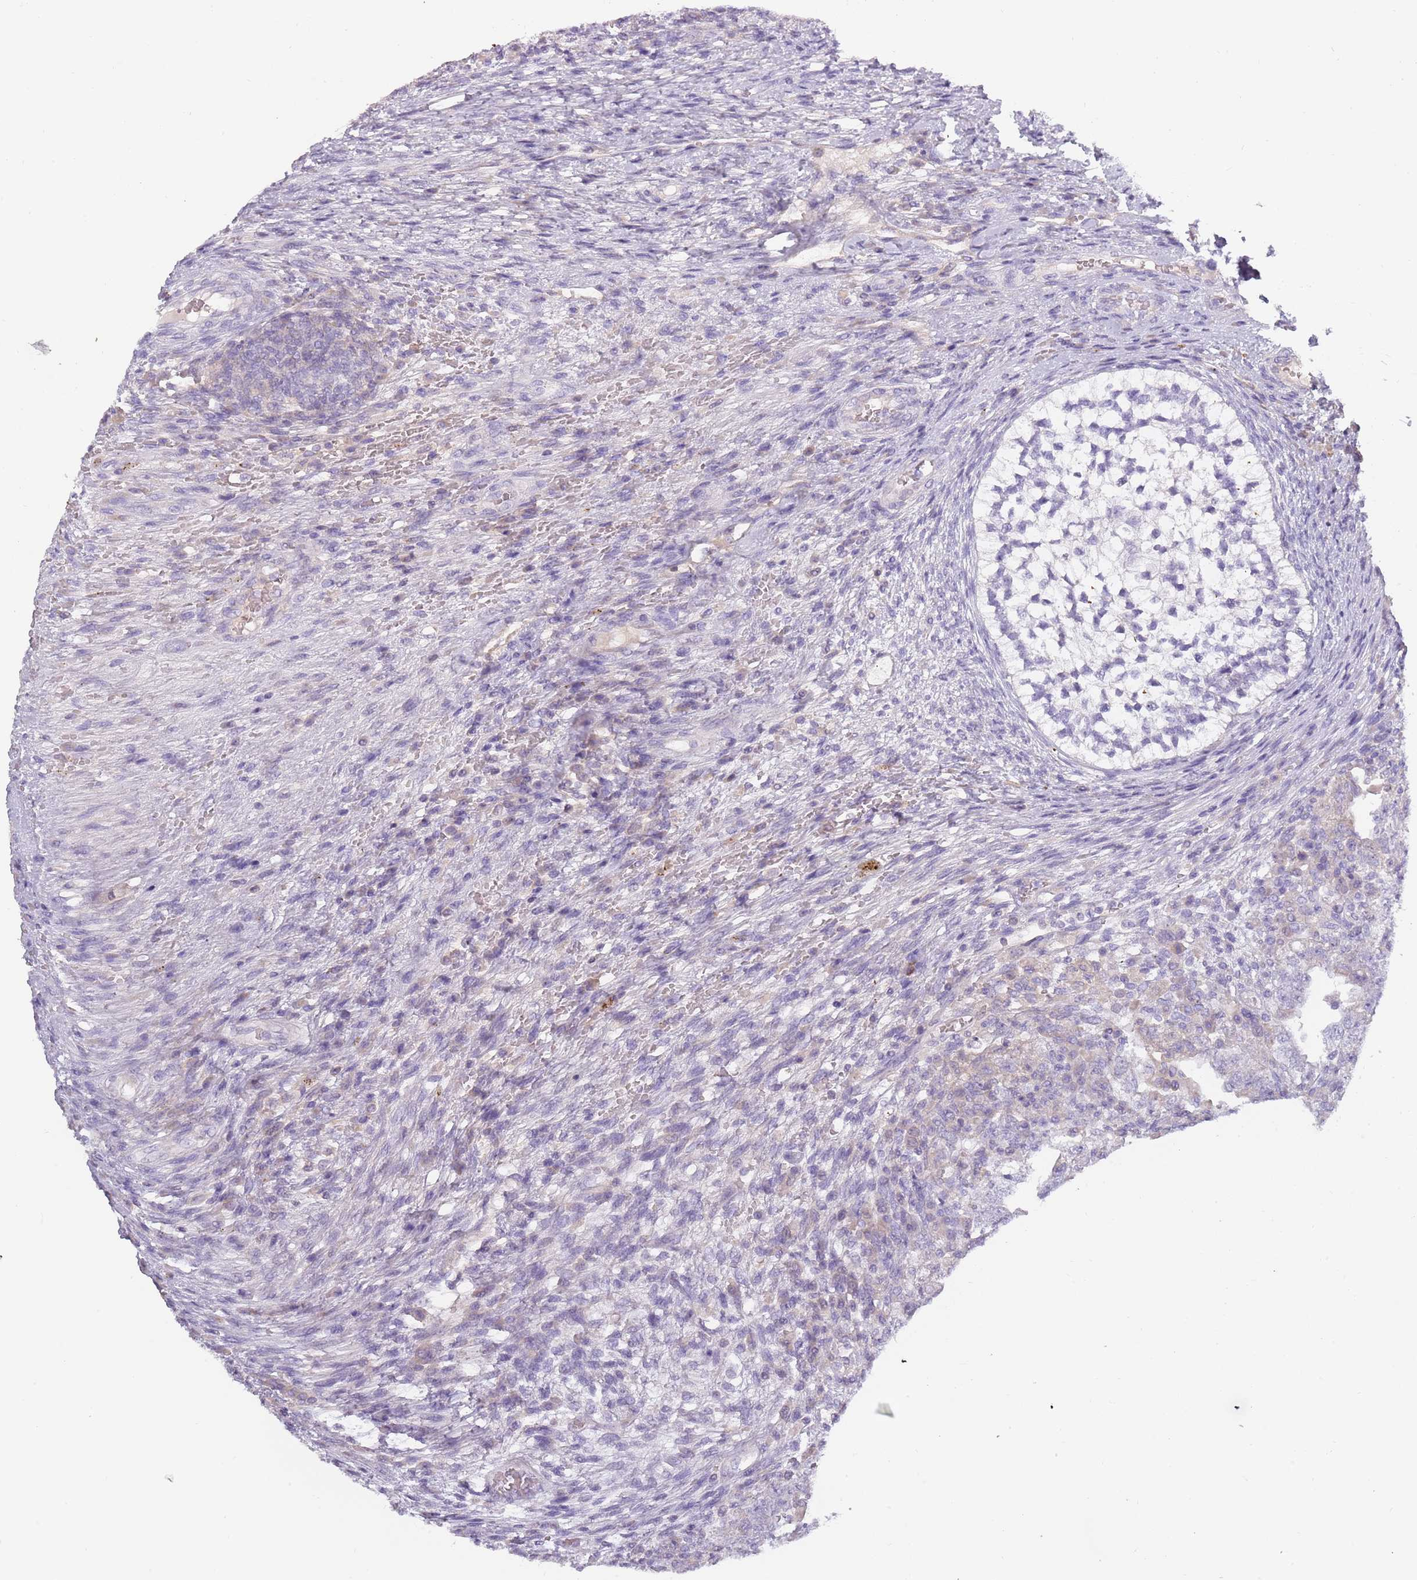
{"staining": {"intensity": "negative", "quantity": "none", "location": "none"}, "tissue": "testis cancer", "cell_type": "Tumor cells", "image_type": "cancer", "snomed": [{"axis": "morphology", "description": "Carcinoma, Embryonal, NOS"}, {"axis": "topography", "description": "Testis"}], "caption": "There is no significant staining in tumor cells of testis embryonal carcinoma. (DAB immunohistochemistry visualized using brightfield microscopy, high magnification).", "gene": "TNFRSF6B", "patient": {"sex": "male", "age": 26}}